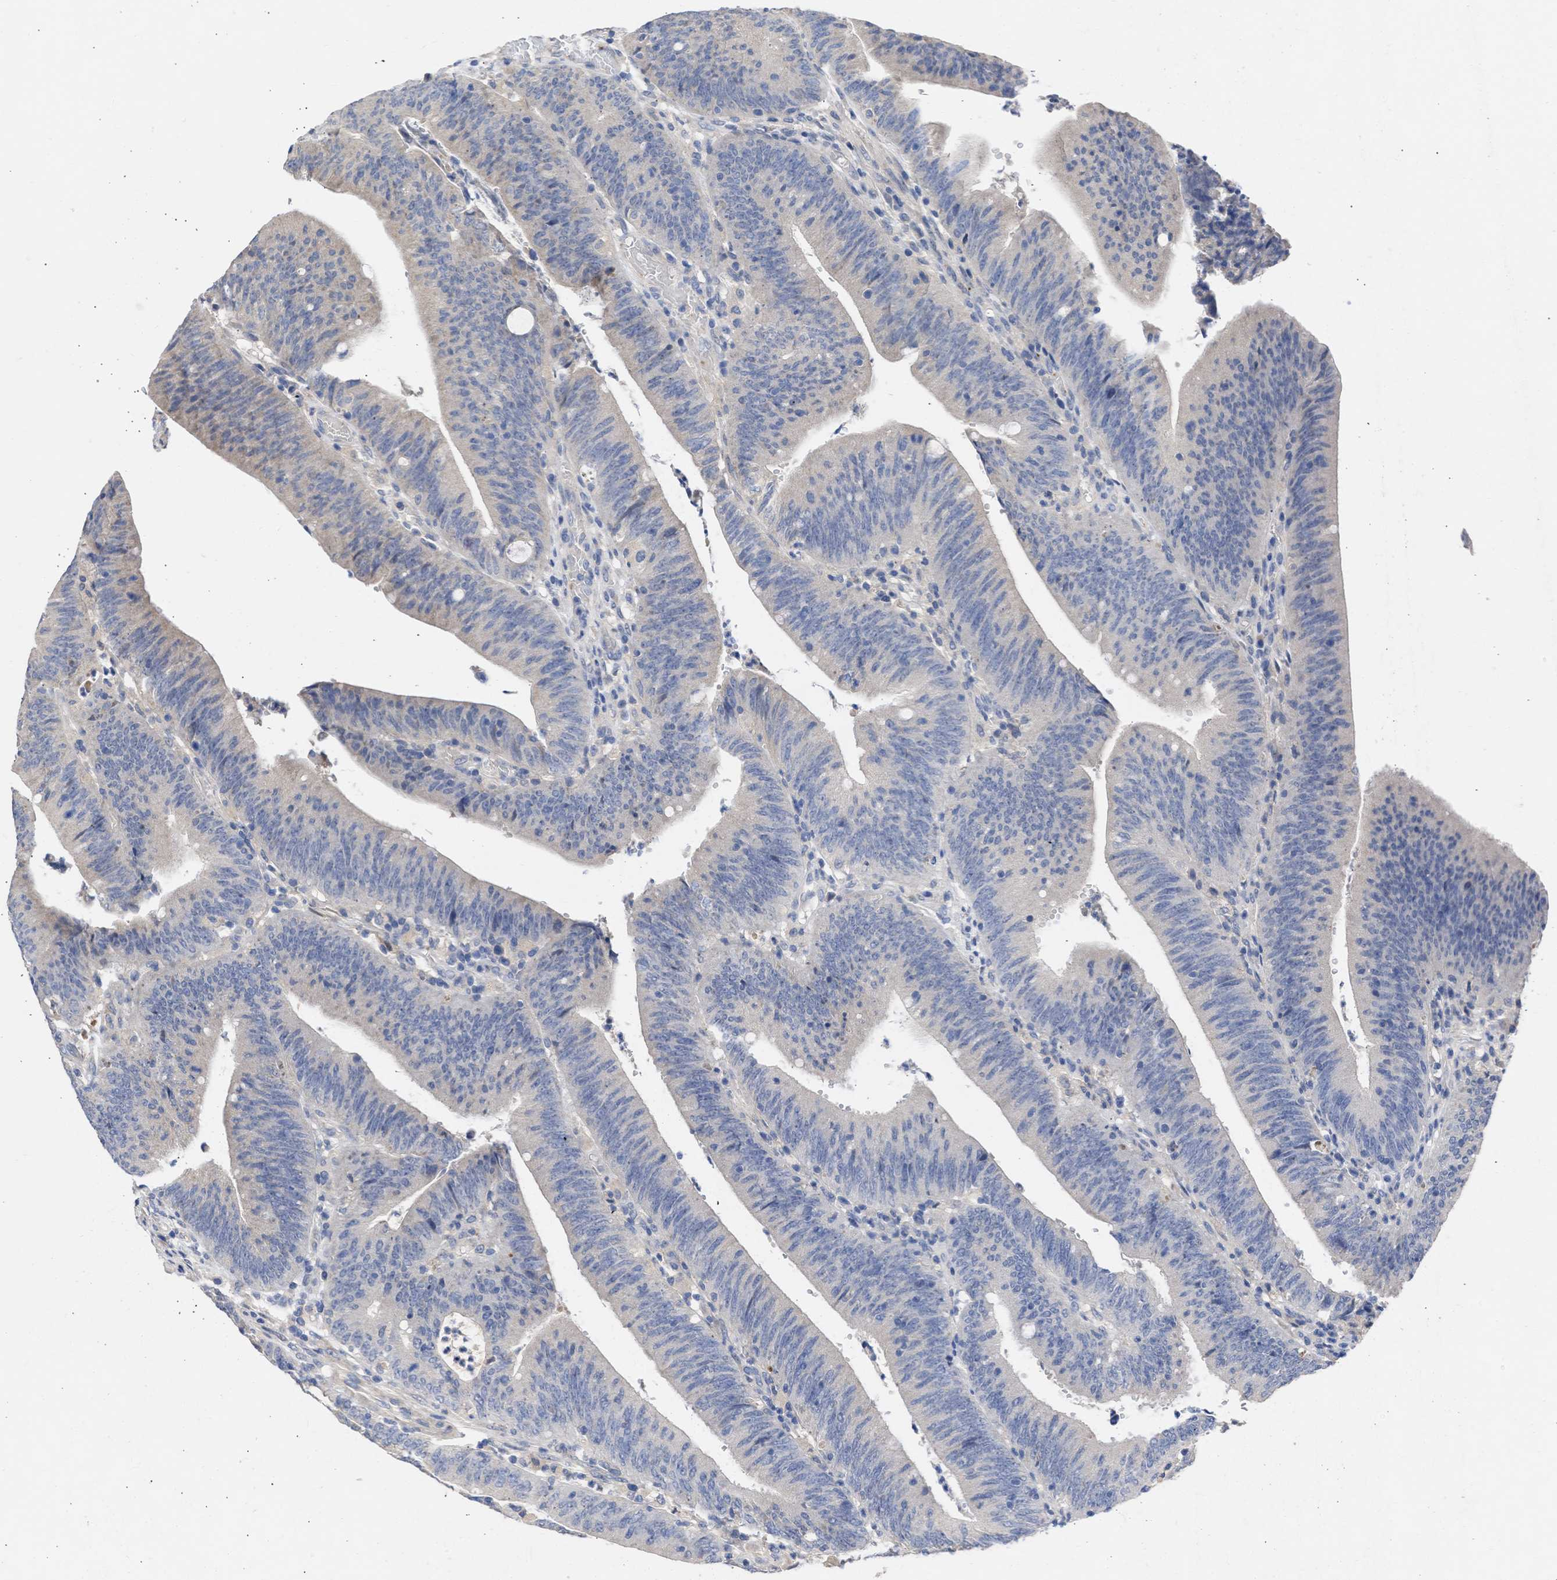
{"staining": {"intensity": "negative", "quantity": "none", "location": "none"}, "tissue": "colorectal cancer", "cell_type": "Tumor cells", "image_type": "cancer", "snomed": [{"axis": "morphology", "description": "Normal tissue, NOS"}, {"axis": "morphology", "description": "Adenocarcinoma, NOS"}, {"axis": "topography", "description": "Rectum"}], "caption": "Tumor cells are negative for protein expression in human colorectal adenocarcinoma.", "gene": "ARHGEF4", "patient": {"sex": "female", "age": 66}}